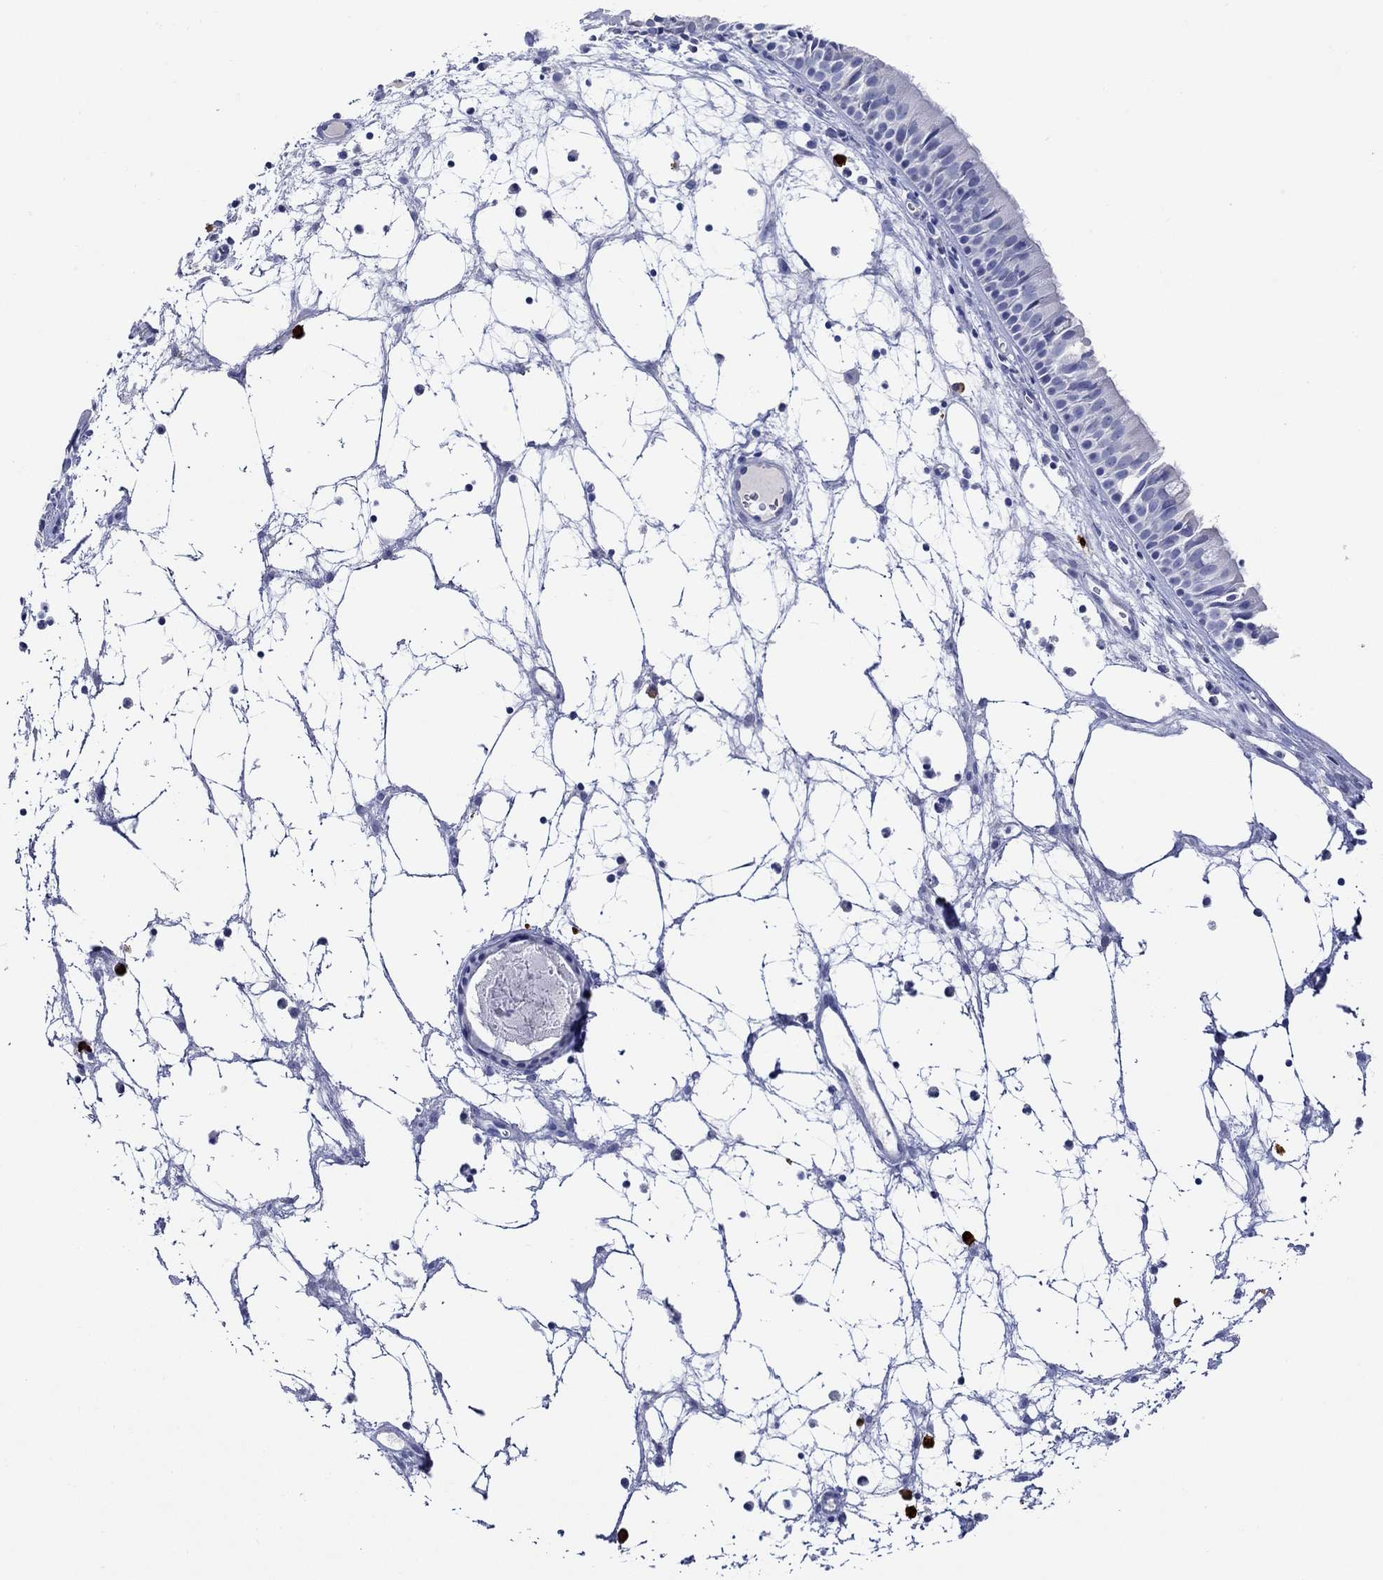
{"staining": {"intensity": "negative", "quantity": "none", "location": "none"}, "tissue": "nasopharynx", "cell_type": "Respiratory epithelial cells", "image_type": "normal", "snomed": [{"axis": "morphology", "description": "Normal tissue, NOS"}, {"axis": "topography", "description": "Nasopharynx"}], "caption": "This is an immunohistochemistry (IHC) histopathology image of unremarkable nasopharynx. There is no staining in respiratory epithelial cells.", "gene": "P2RY6", "patient": {"sex": "male", "age": 83}}